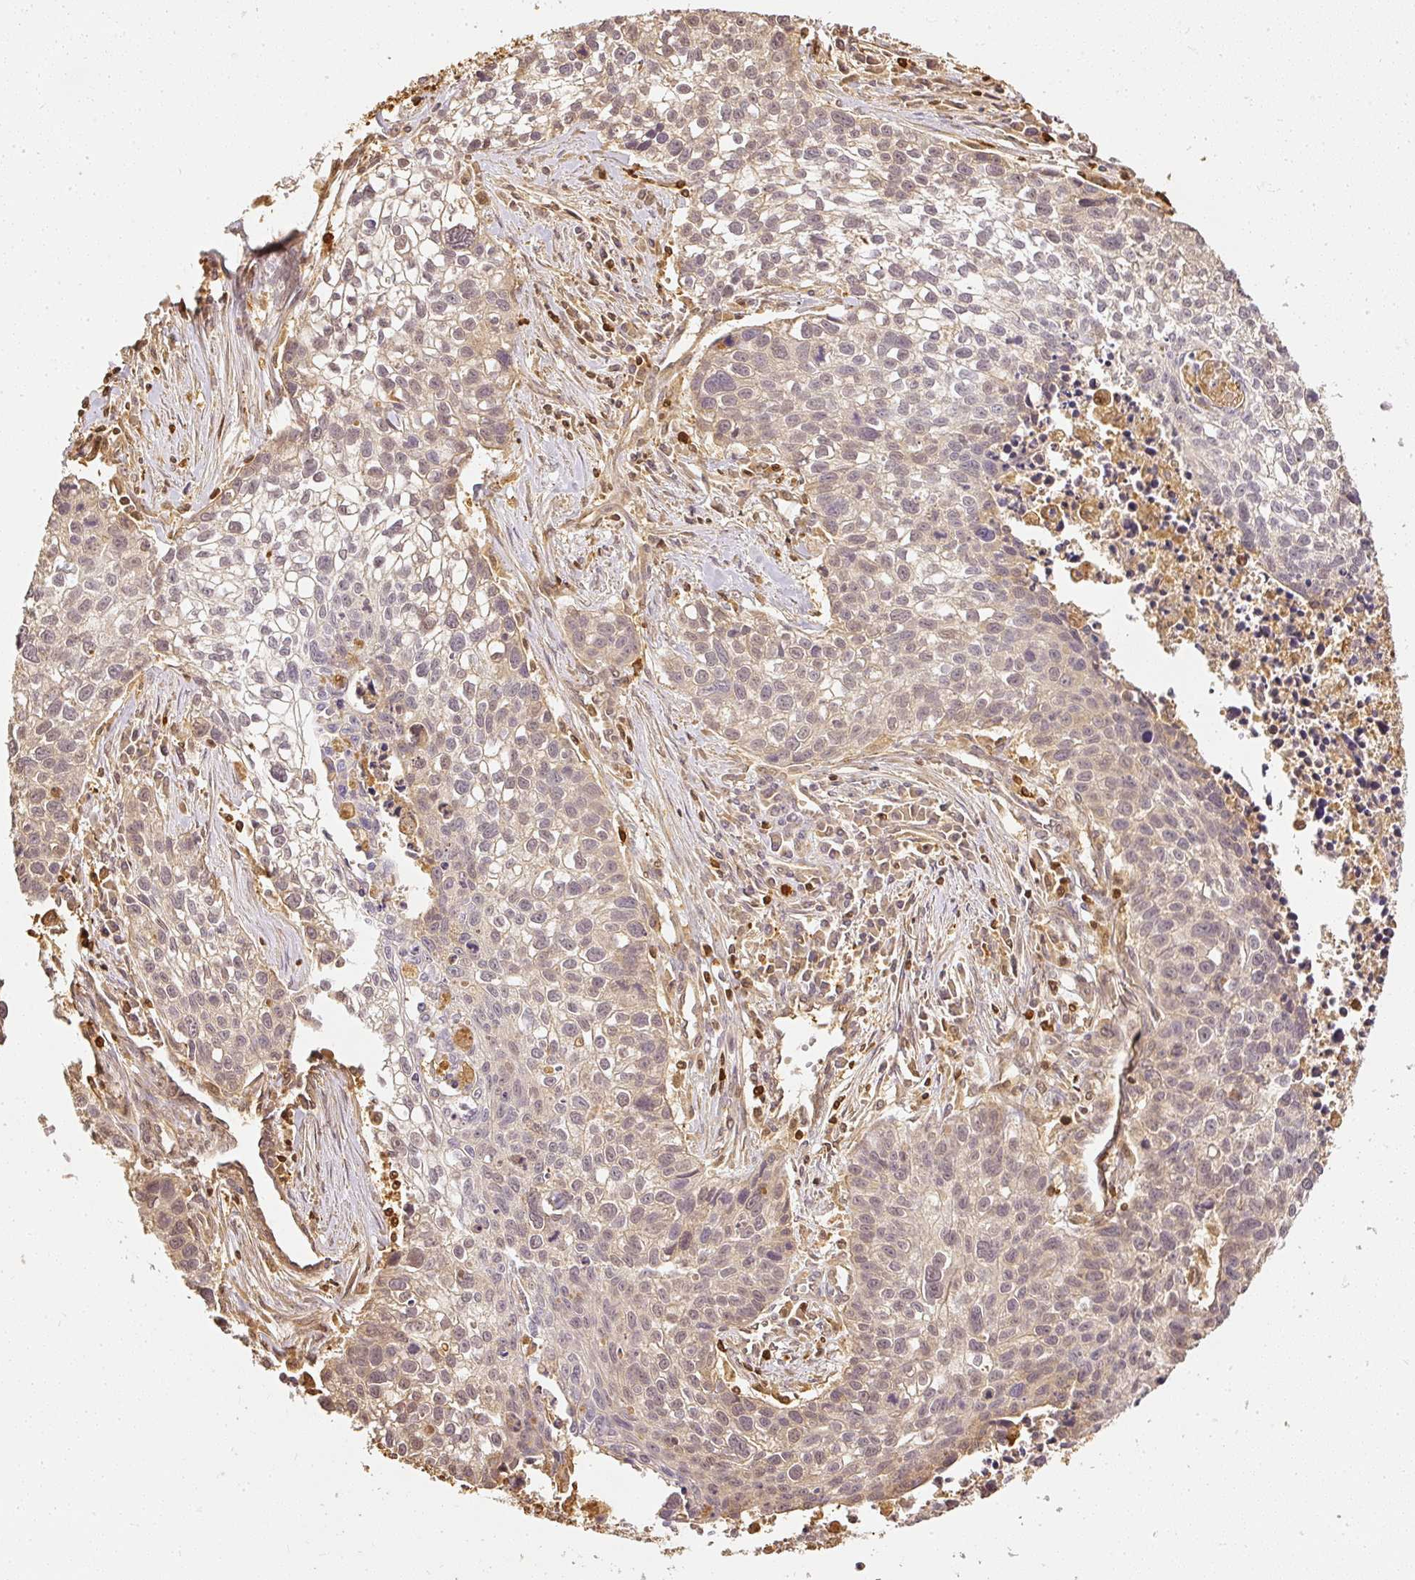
{"staining": {"intensity": "weak", "quantity": ">75%", "location": "cytoplasmic/membranous"}, "tissue": "lung cancer", "cell_type": "Tumor cells", "image_type": "cancer", "snomed": [{"axis": "morphology", "description": "Squamous cell carcinoma, NOS"}, {"axis": "topography", "description": "Lung"}], "caption": "The photomicrograph reveals a brown stain indicating the presence of a protein in the cytoplasmic/membranous of tumor cells in squamous cell carcinoma (lung). The staining was performed using DAB to visualize the protein expression in brown, while the nuclei were stained in blue with hematoxylin (Magnification: 20x).", "gene": "PFN1", "patient": {"sex": "male", "age": 74}}